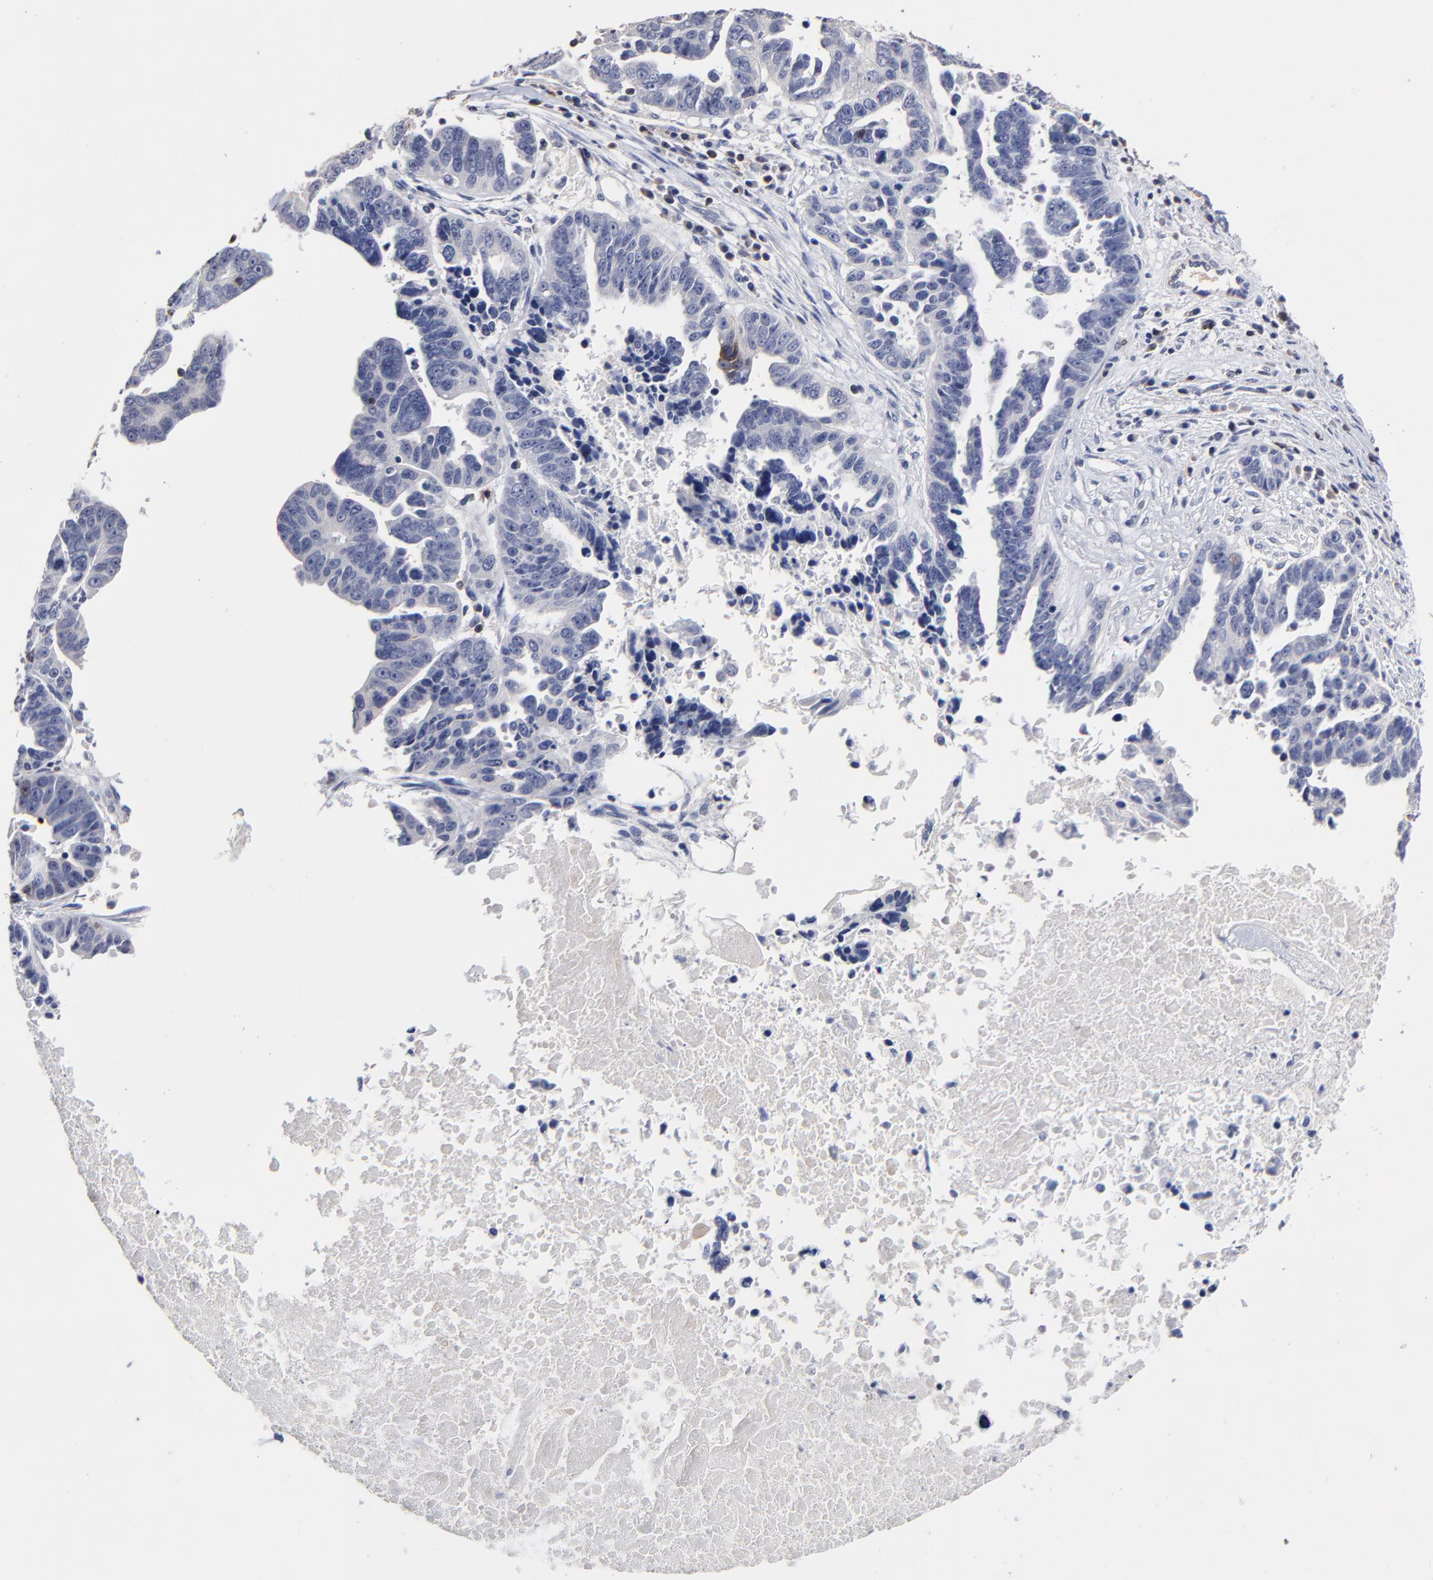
{"staining": {"intensity": "negative", "quantity": "none", "location": "none"}, "tissue": "ovarian cancer", "cell_type": "Tumor cells", "image_type": "cancer", "snomed": [{"axis": "morphology", "description": "Carcinoma, endometroid"}, {"axis": "morphology", "description": "Cystadenocarcinoma, serous, NOS"}, {"axis": "topography", "description": "Ovary"}], "caption": "This image is of ovarian cancer stained with immunohistochemistry (IHC) to label a protein in brown with the nuclei are counter-stained blue. There is no expression in tumor cells.", "gene": "TRAT1", "patient": {"sex": "female", "age": 45}}